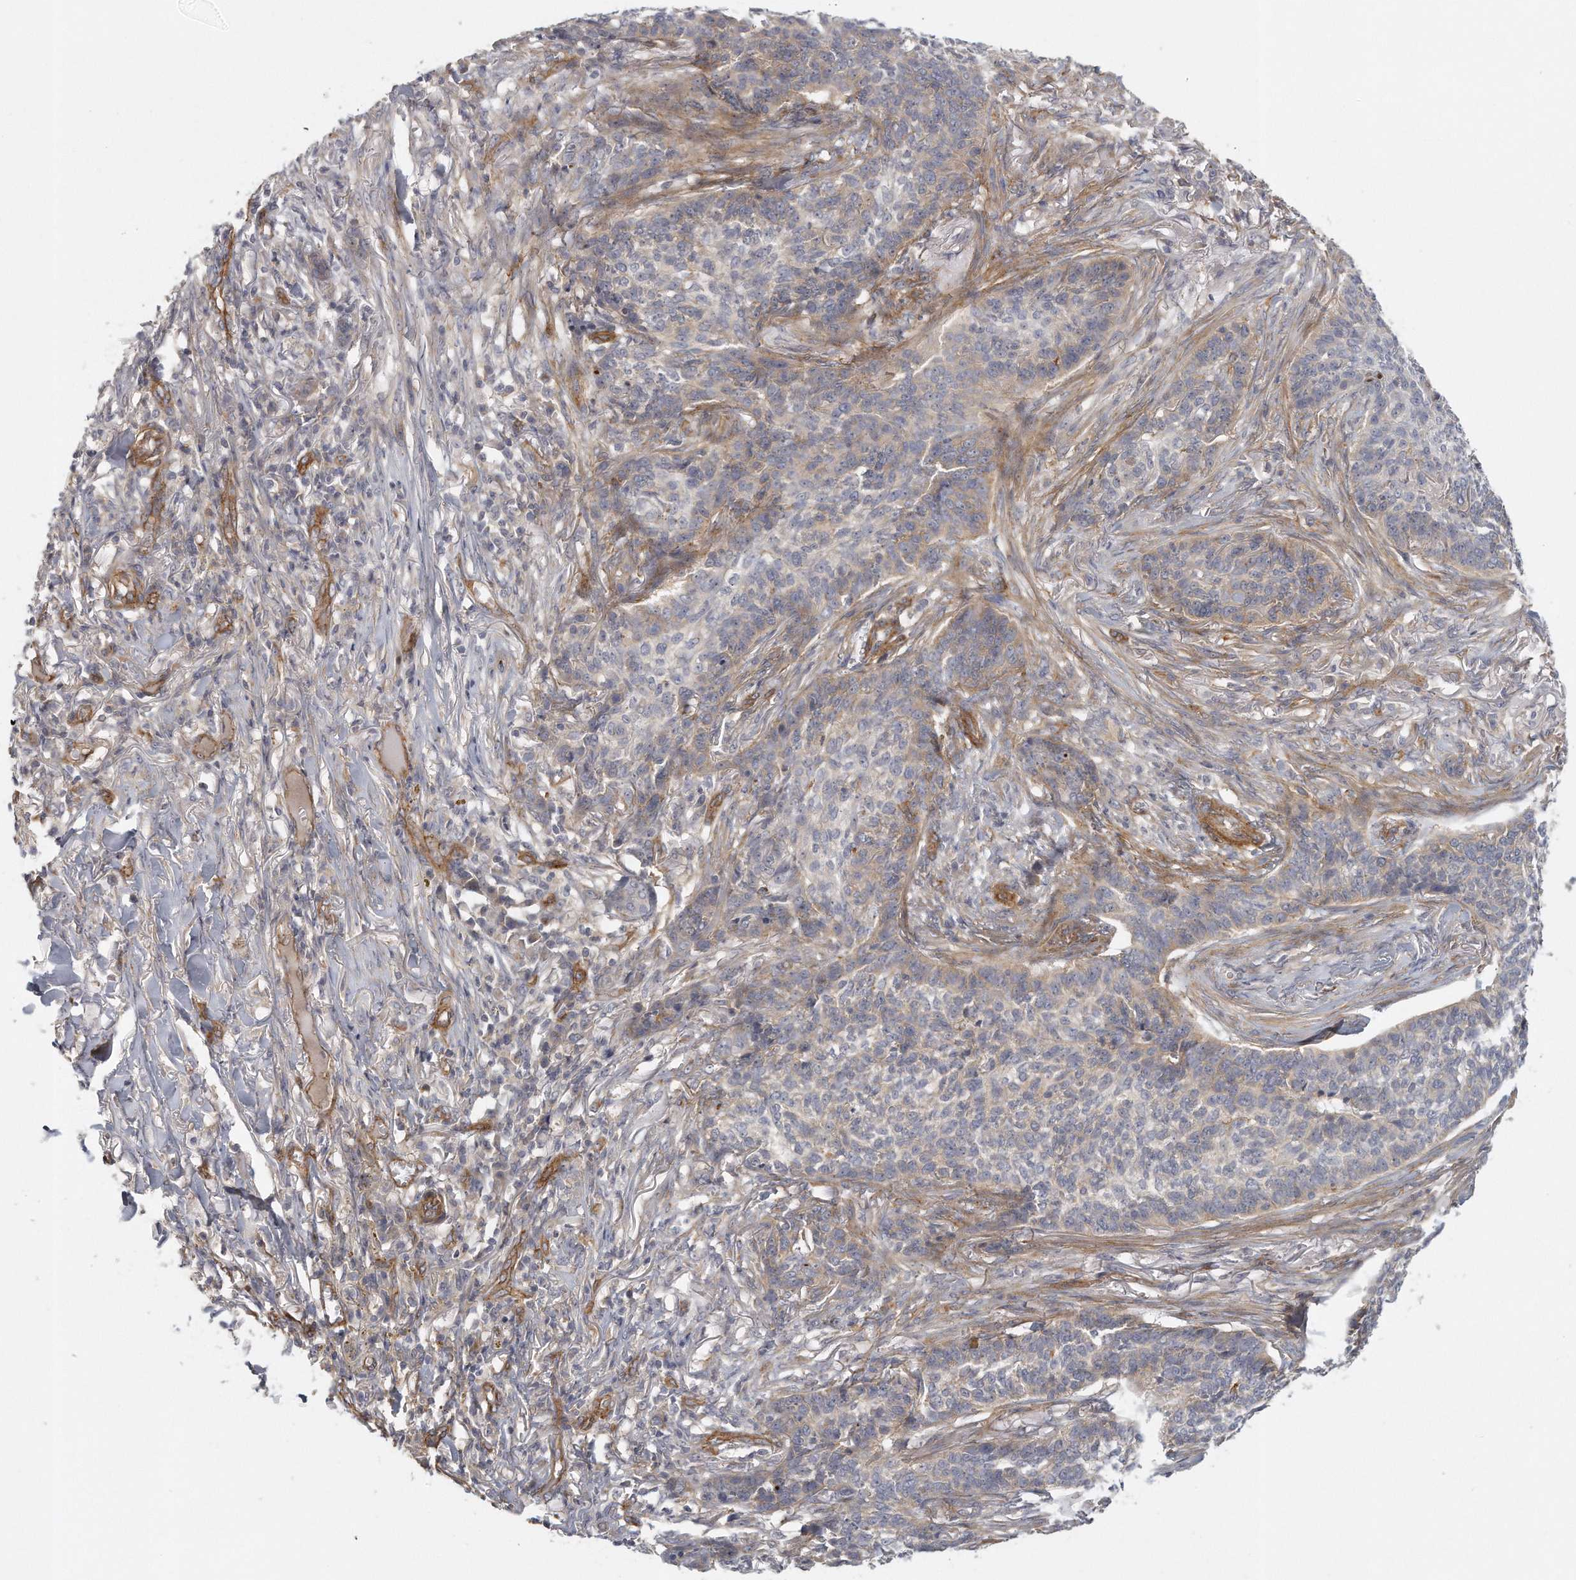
{"staining": {"intensity": "weak", "quantity": "<25%", "location": "cytoplasmic/membranous"}, "tissue": "skin cancer", "cell_type": "Tumor cells", "image_type": "cancer", "snomed": [{"axis": "morphology", "description": "Basal cell carcinoma"}, {"axis": "topography", "description": "Skin"}], "caption": "This is a image of immunohistochemistry staining of skin cancer (basal cell carcinoma), which shows no expression in tumor cells. Brightfield microscopy of immunohistochemistry stained with DAB (brown) and hematoxylin (blue), captured at high magnification.", "gene": "MTERF4", "patient": {"sex": "male", "age": 85}}